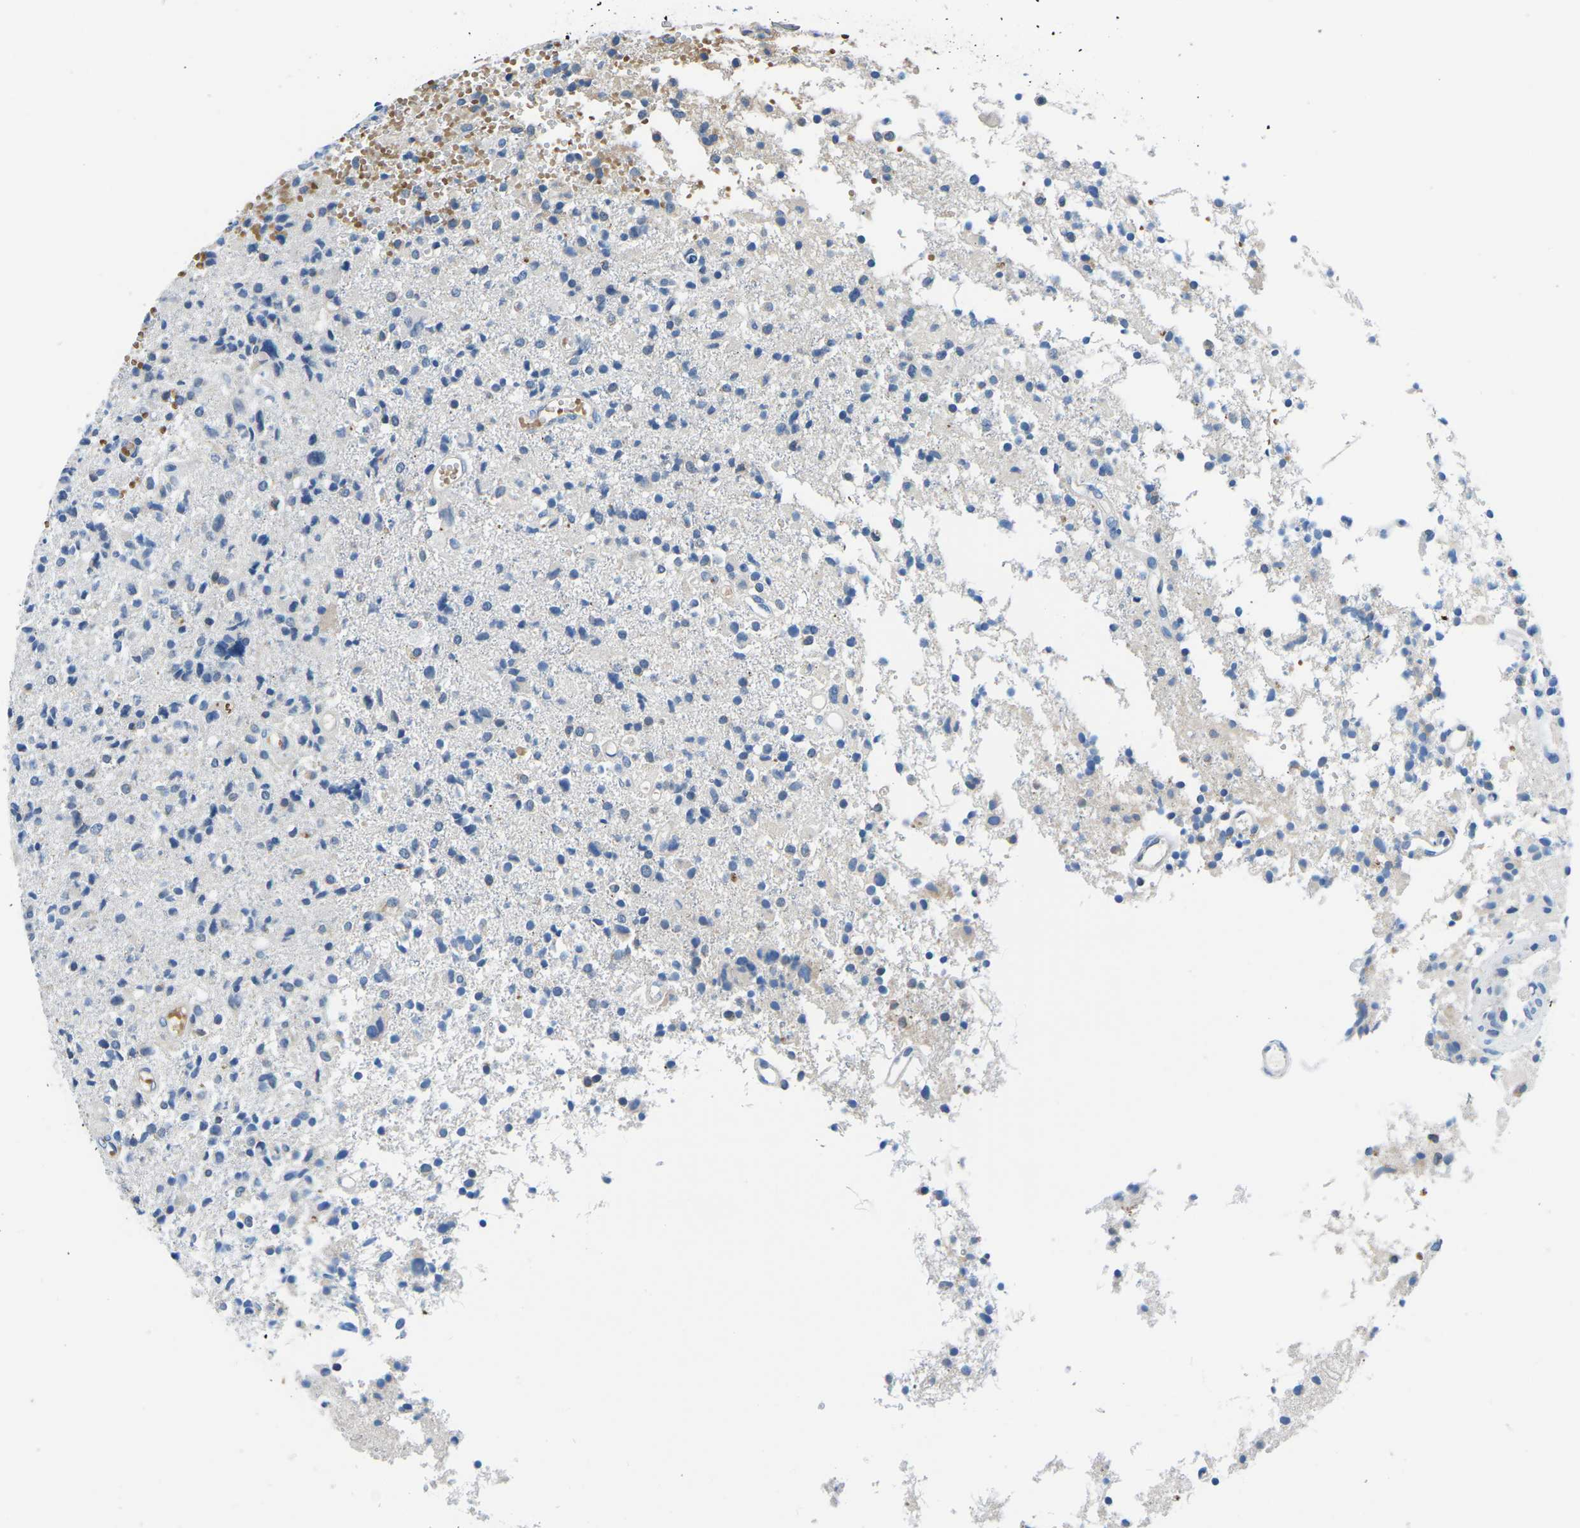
{"staining": {"intensity": "negative", "quantity": "none", "location": "none"}, "tissue": "glioma", "cell_type": "Tumor cells", "image_type": "cancer", "snomed": [{"axis": "morphology", "description": "Glioma, malignant, High grade"}, {"axis": "topography", "description": "Brain"}], "caption": "Tumor cells show no significant staining in malignant glioma (high-grade).", "gene": "TM6SF1", "patient": {"sex": "female", "age": 59}}